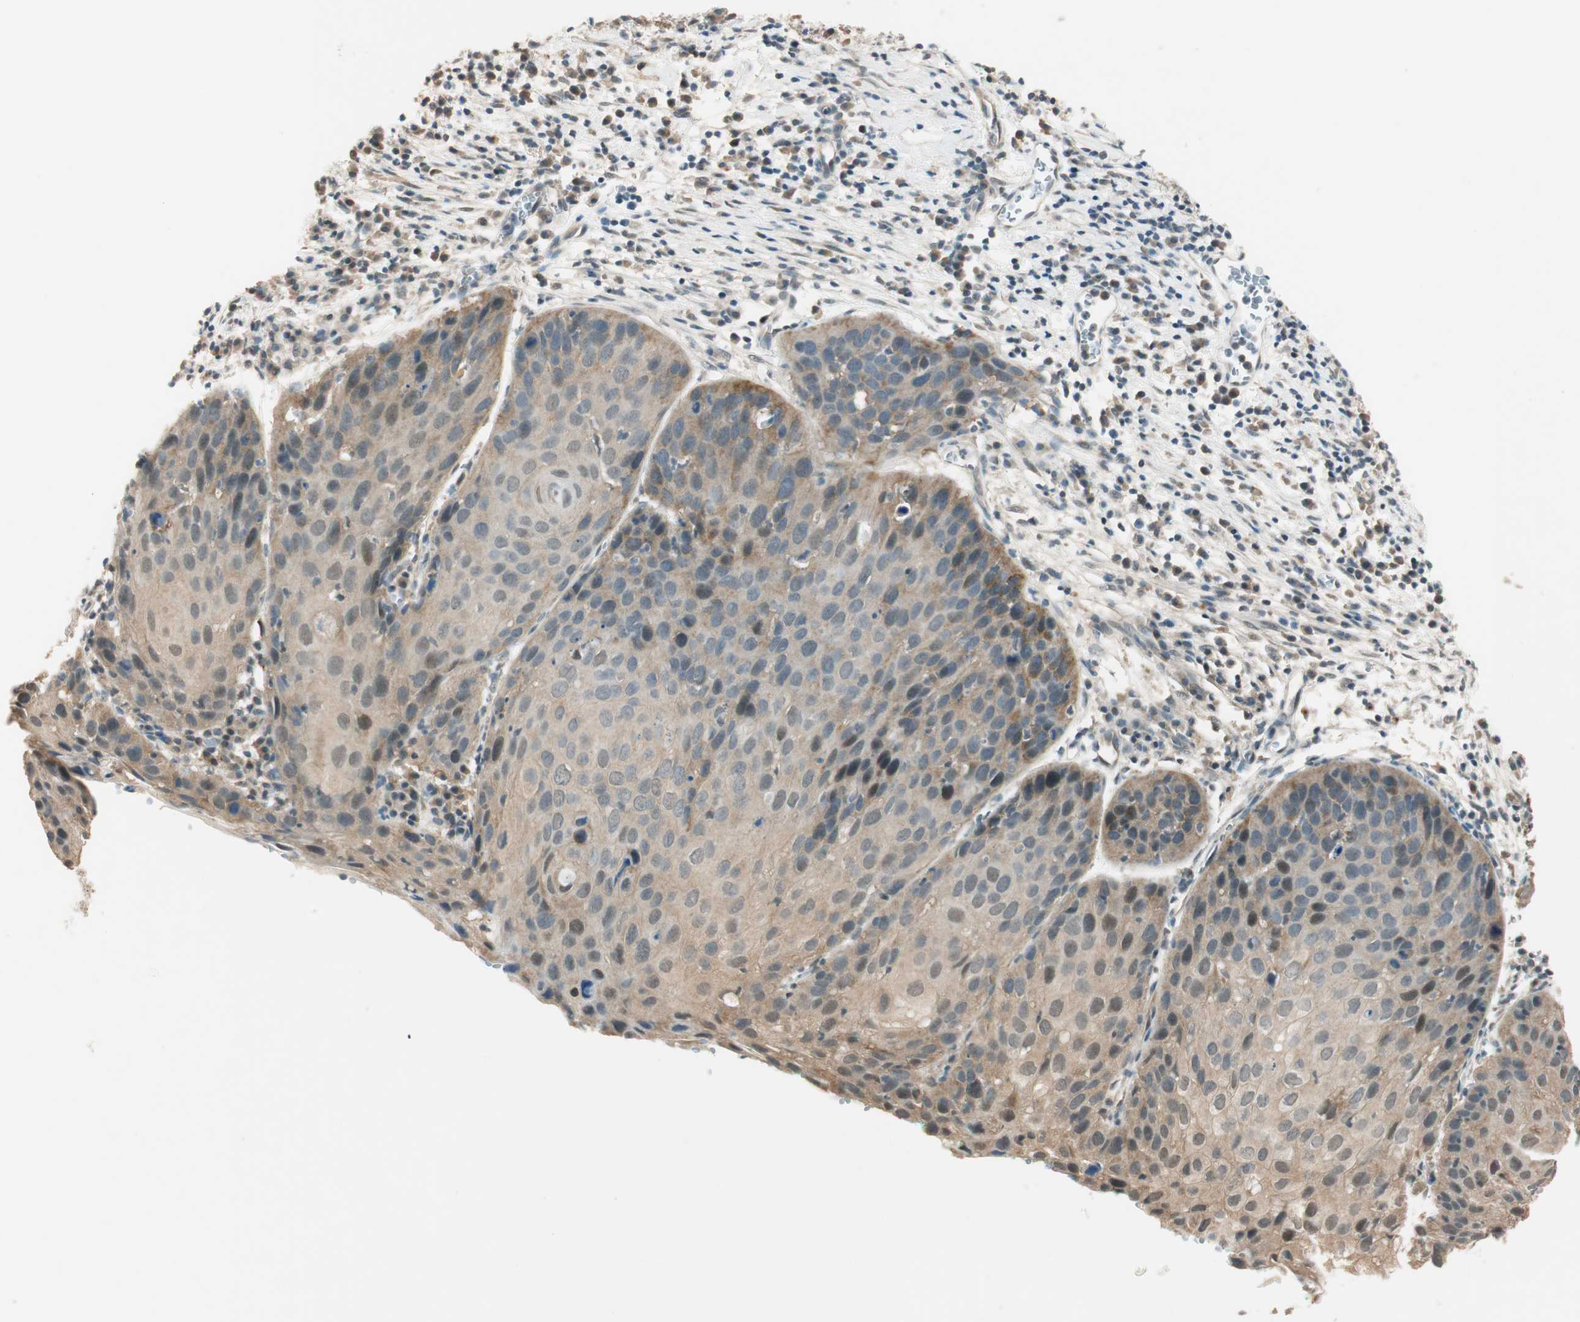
{"staining": {"intensity": "moderate", "quantity": ">75%", "location": "cytoplasmic/membranous,nuclear"}, "tissue": "cervical cancer", "cell_type": "Tumor cells", "image_type": "cancer", "snomed": [{"axis": "morphology", "description": "Squamous cell carcinoma, NOS"}, {"axis": "topography", "description": "Cervix"}], "caption": "Moderate cytoplasmic/membranous and nuclear expression is identified in approximately >75% of tumor cells in cervical squamous cell carcinoma.", "gene": "PSMD8", "patient": {"sex": "female", "age": 38}}